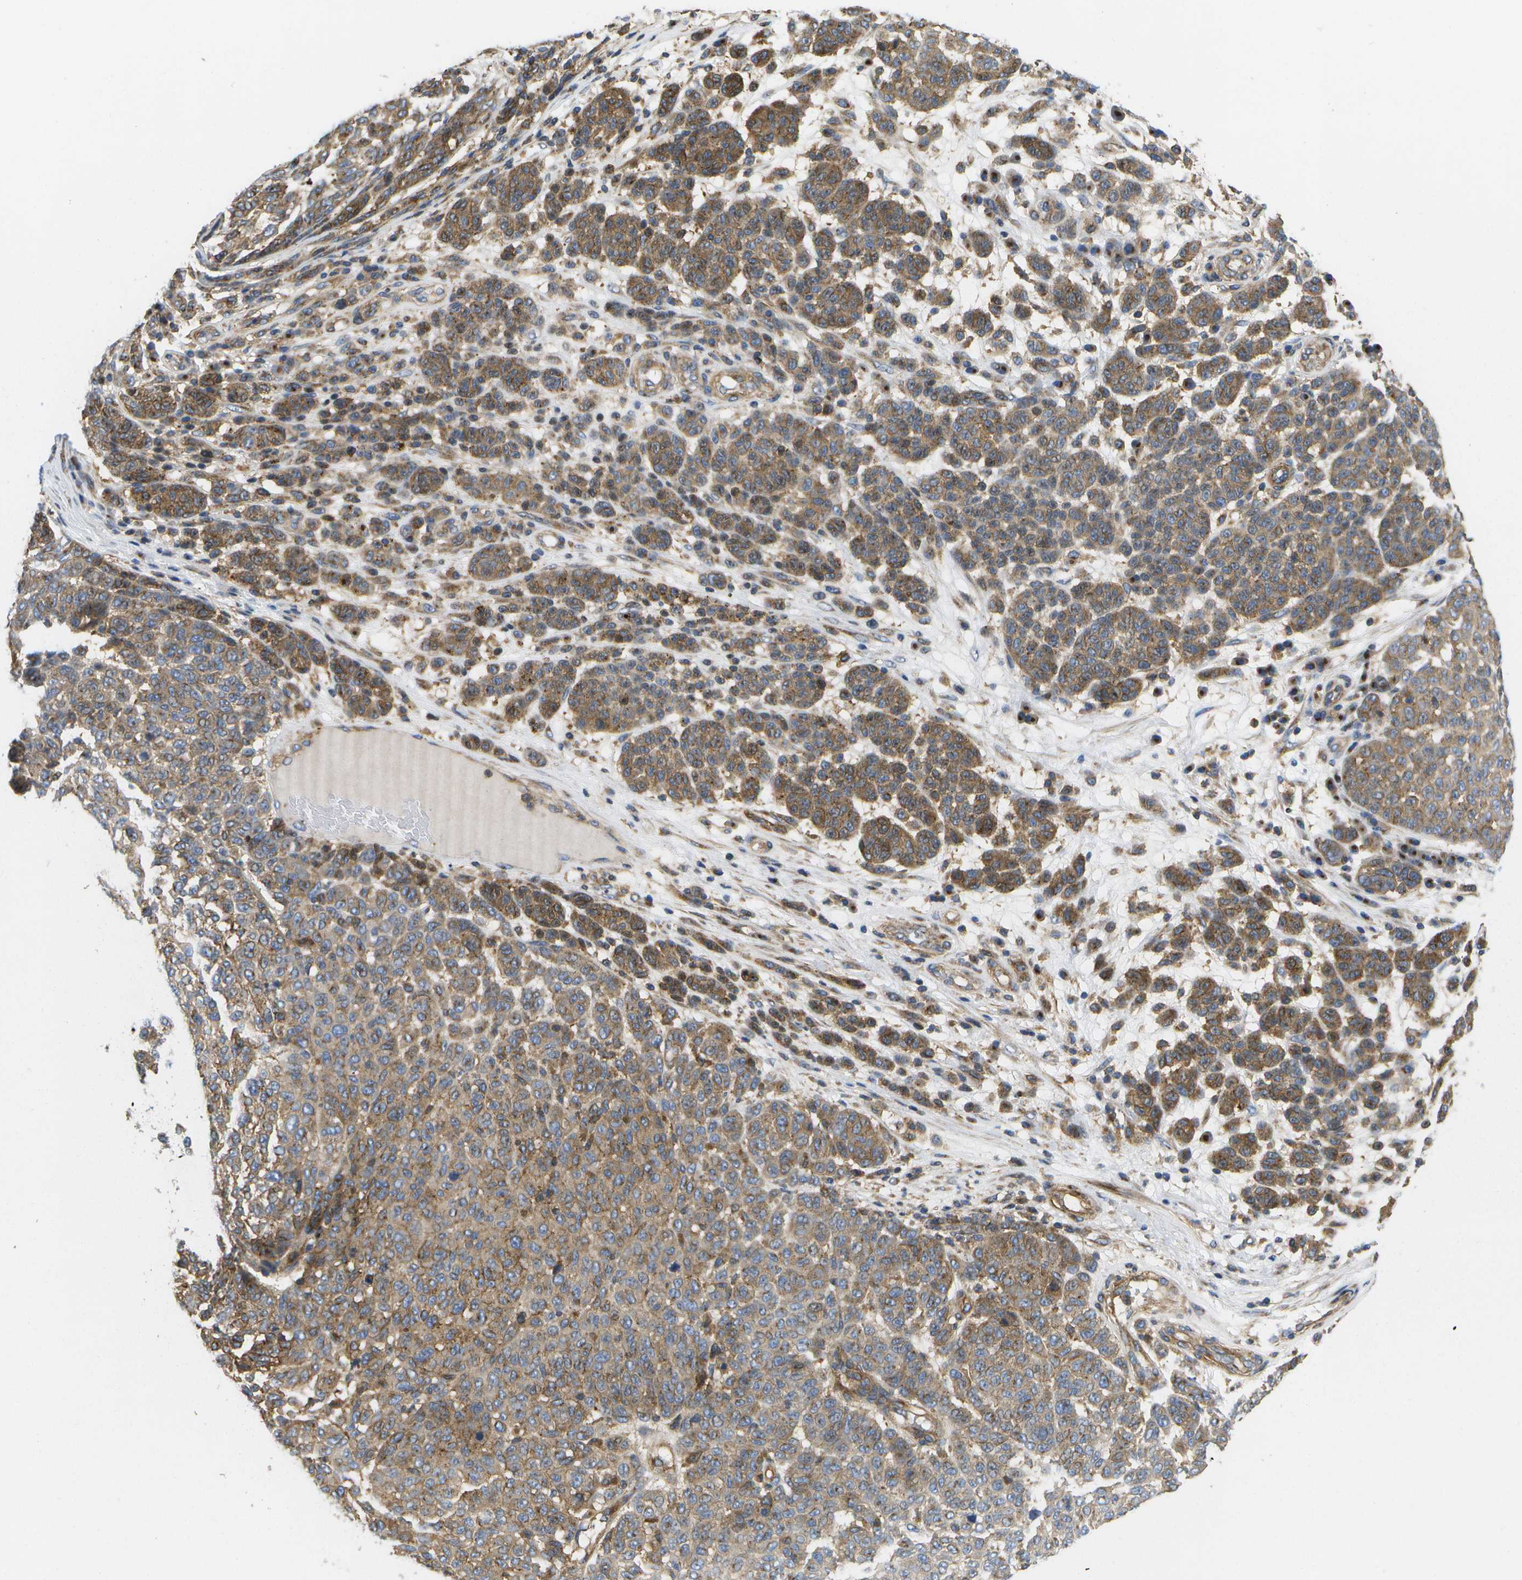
{"staining": {"intensity": "moderate", "quantity": ">75%", "location": "cytoplasmic/membranous"}, "tissue": "melanoma", "cell_type": "Tumor cells", "image_type": "cancer", "snomed": [{"axis": "morphology", "description": "Malignant melanoma, NOS"}, {"axis": "topography", "description": "Skin"}], "caption": "The image exhibits a brown stain indicating the presence of a protein in the cytoplasmic/membranous of tumor cells in melanoma.", "gene": "BST2", "patient": {"sex": "male", "age": 59}}